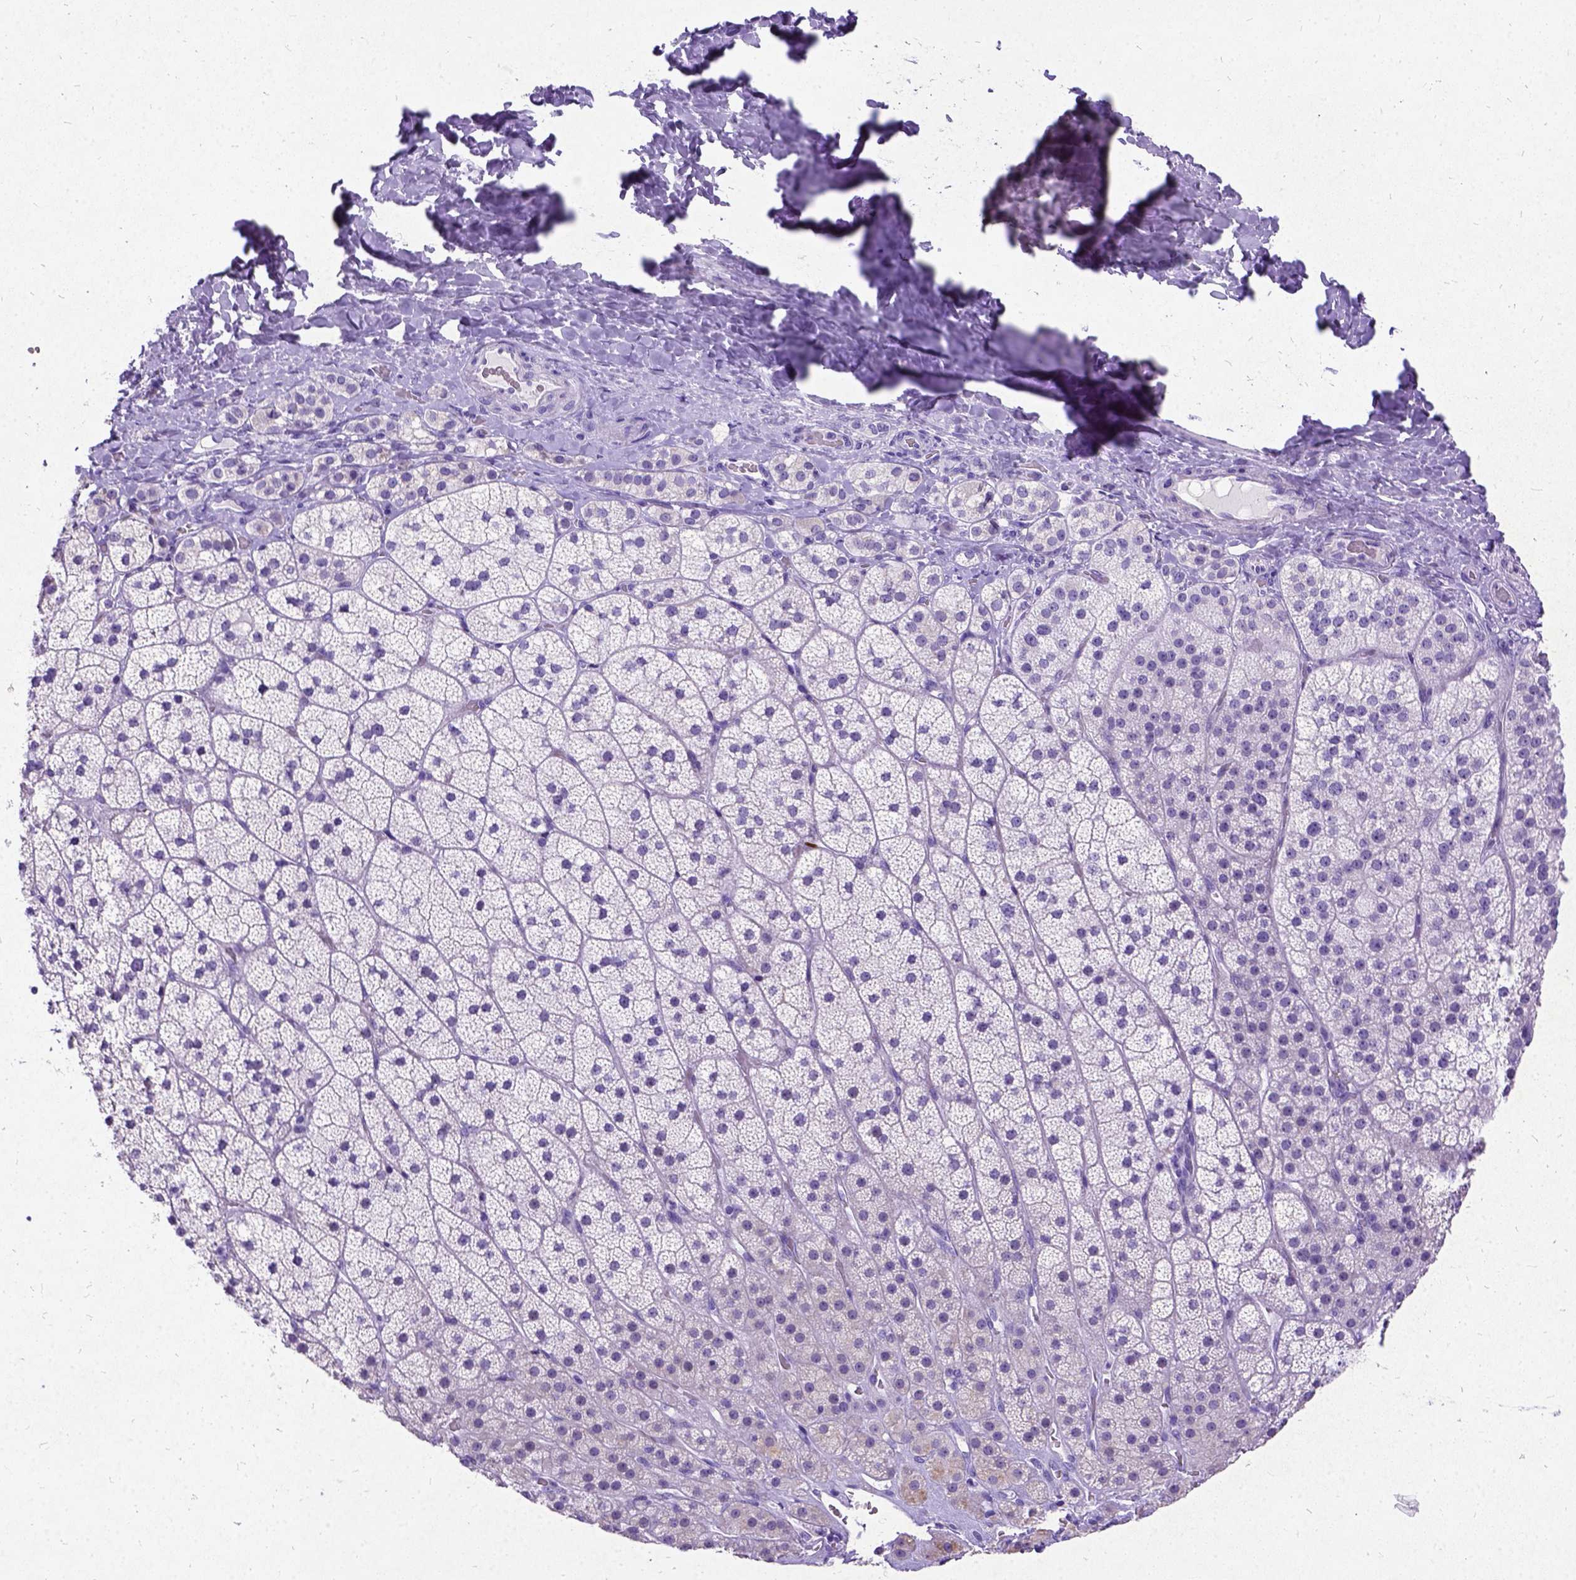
{"staining": {"intensity": "weak", "quantity": "<25%", "location": "cytoplasmic/membranous"}, "tissue": "adrenal gland", "cell_type": "Glandular cells", "image_type": "normal", "snomed": [{"axis": "morphology", "description": "Normal tissue, NOS"}, {"axis": "topography", "description": "Adrenal gland"}], "caption": "A histopathology image of adrenal gland stained for a protein reveals no brown staining in glandular cells.", "gene": "NEUROD4", "patient": {"sex": "male", "age": 57}}